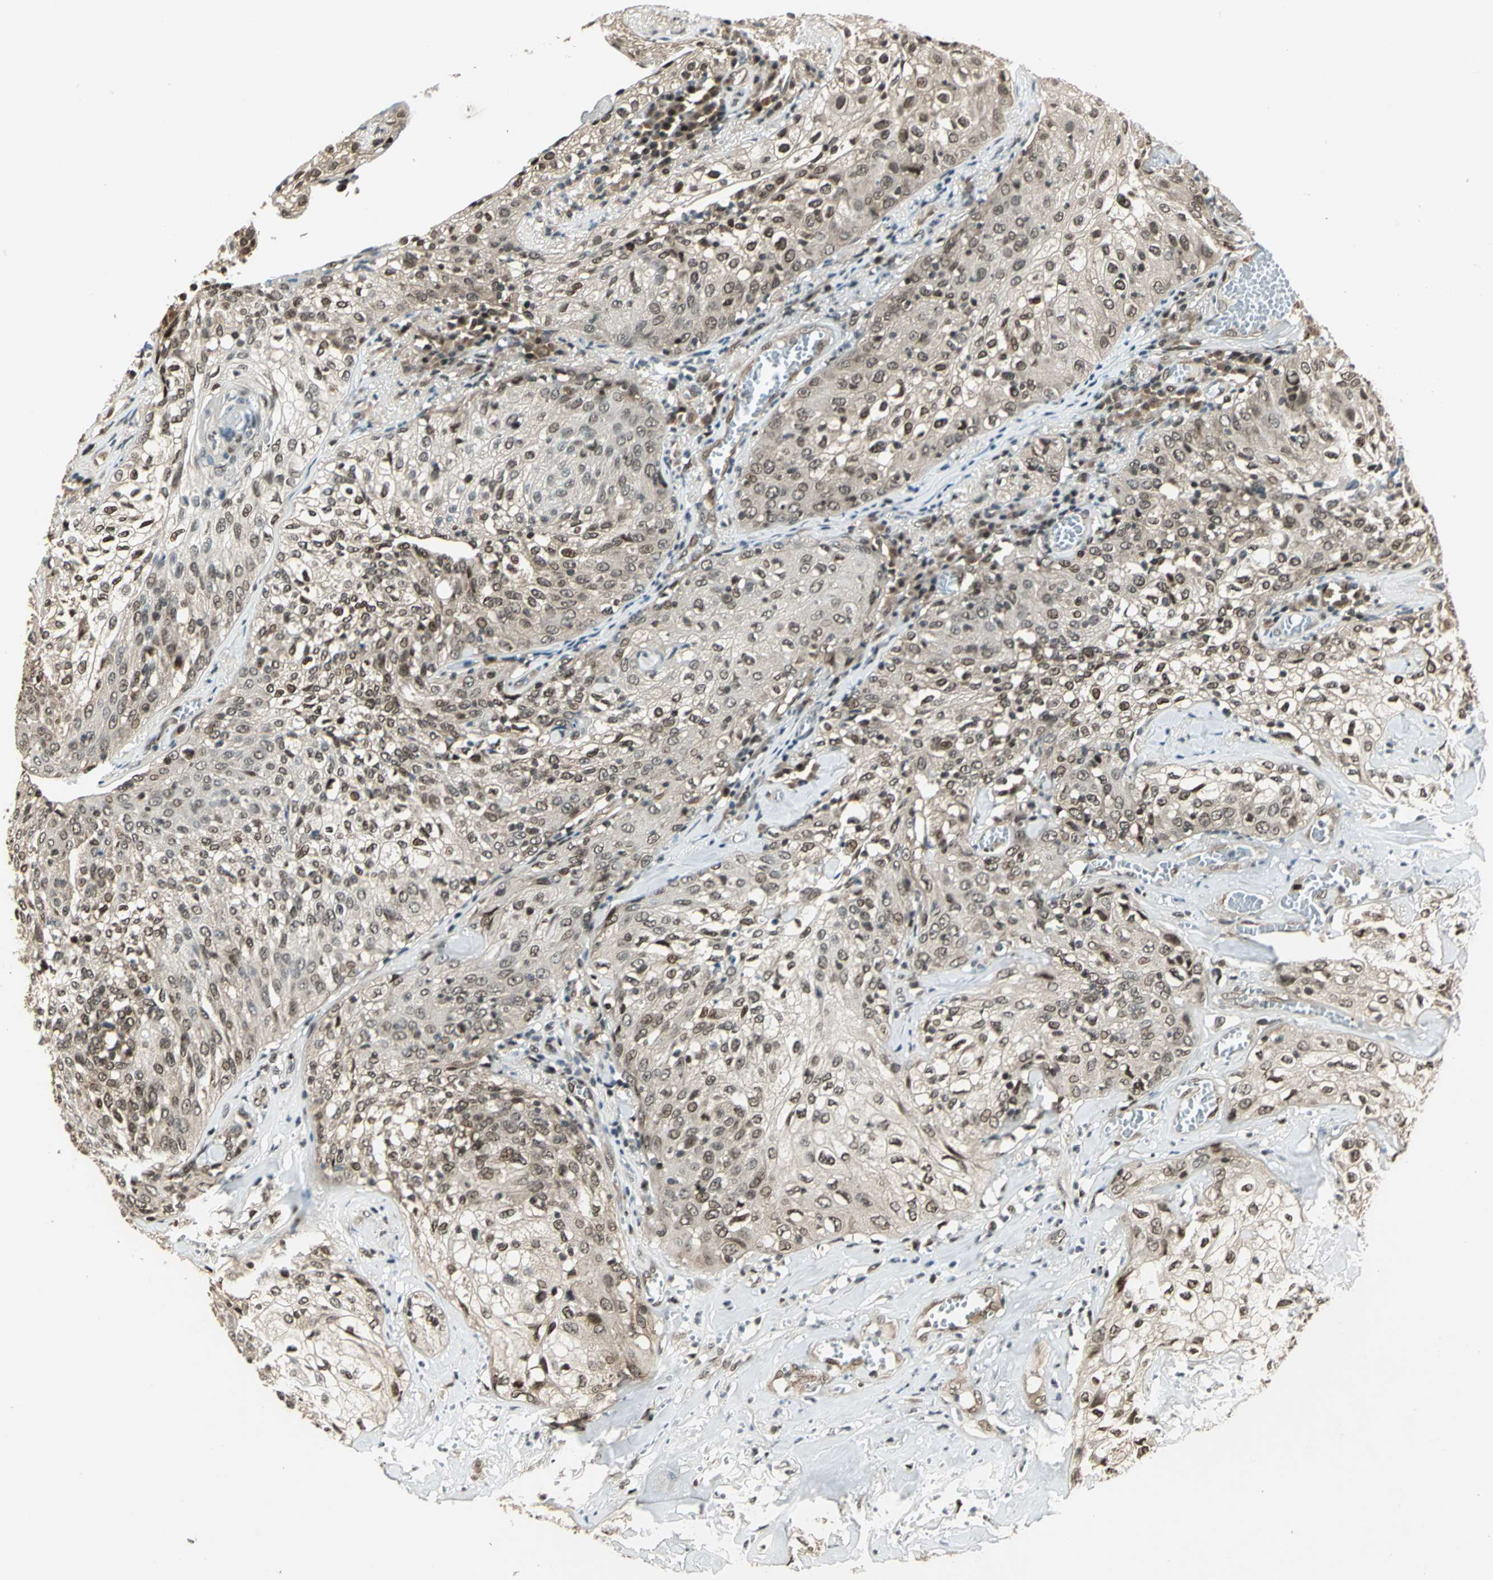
{"staining": {"intensity": "weak", "quantity": ">75%", "location": "cytoplasmic/membranous,nuclear"}, "tissue": "skin cancer", "cell_type": "Tumor cells", "image_type": "cancer", "snomed": [{"axis": "morphology", "description": "Squamous cell carcinoma, NOS"}, {"axis": "topography", "description": "Skin"}], "caption": "Immunohistochemistry (IHC) image of neoplastic tissue: human skin cancer (squamous cell carcinoma) stained using IHC shows low levels of weak protein expression localized specifically in the cytoplasmic/membranous and nuclear of tumor cells, appearing as a cytoplasmic/membranous and nuclear brown color.", "gene": "PSMC3", "patient": {"sex": "male", "age": 65}}